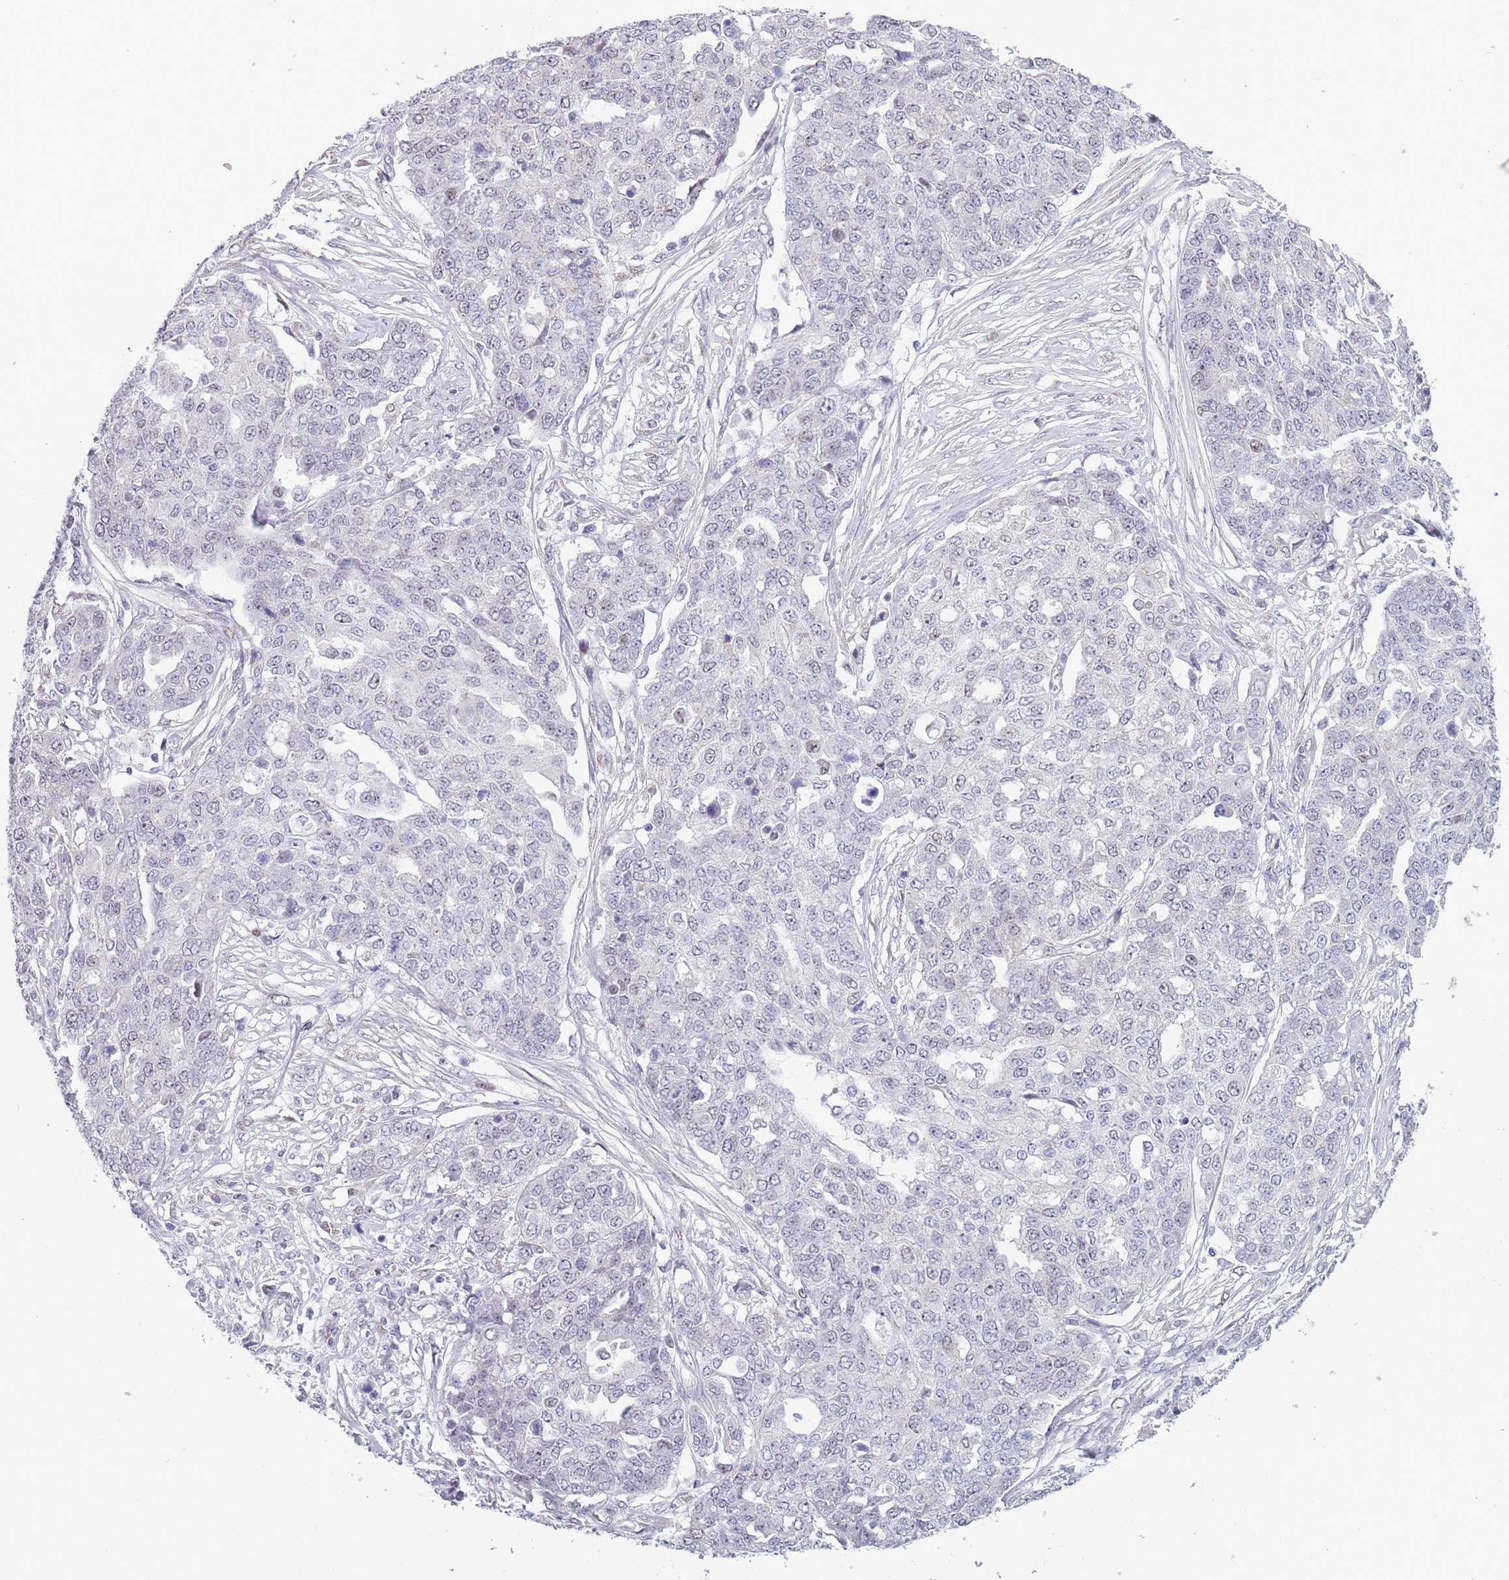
{"staining": {"intensity": "negative", "quantity": "none", "location": "none"}, "tissue": "ovarian cancer", "cell_type": "Tumor cells", "image_type": "cancer", "snomed": [{"axis": "morphology", "description": "Cystadenocarcinoma, serous, NOS"}, {"axis": "topography", "description": "Soft tissue"}, {"axis": "topography", "description": "Ovary"}], "caption": "Histopathology image shows no significant protein expression in tumor cells of serous cystadenocarcinoma (ovarian).", "gene": "ZKSCAN2", "patient": {"sex": "female", "age": 57}}